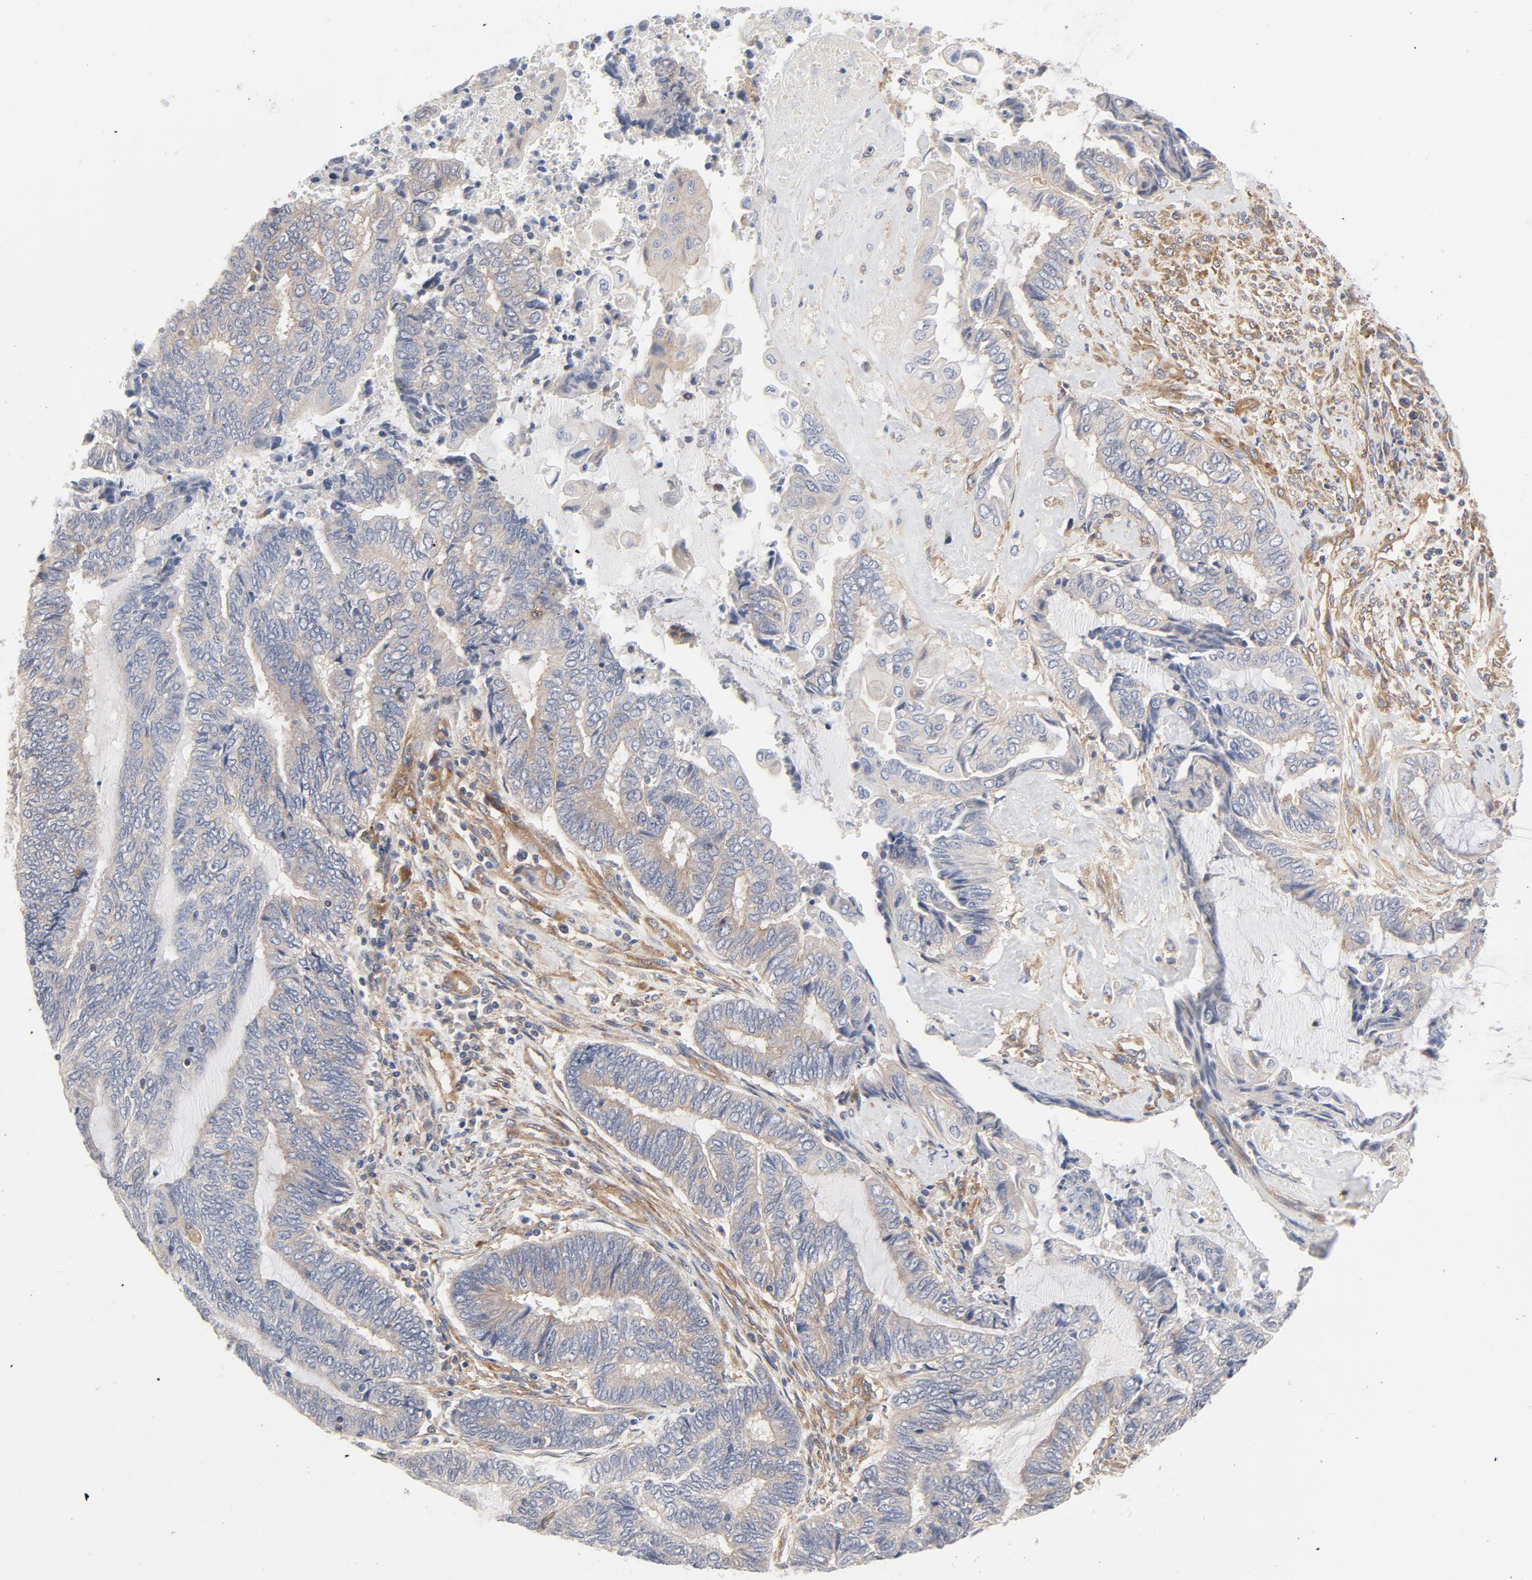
{"staining": {"intensity": "weak", "quantity": "25%-75%", "location": "cytoplasmic/membranous"}, "tissue": "endometrial cancer", "cell_type": "Tumor cells", "image_type": "cancer", "snomed": [{"axis": "morphology", "description": "Adenocarcinoma, NOS"}, {"axis": "topography", "description": "Uterus"}, {"axis": "topography", "description": "Endometrium"}], "caption": "A histopathology image showing weak cytoplasmic/membranous positivity in approximately 25%-75% of tumor cells in endometrial adenocarcinoma, as visualized by brown immunohistochemical staining.", "gene": "AP2A1", "patient": {"sex": "female", "age": 70}}